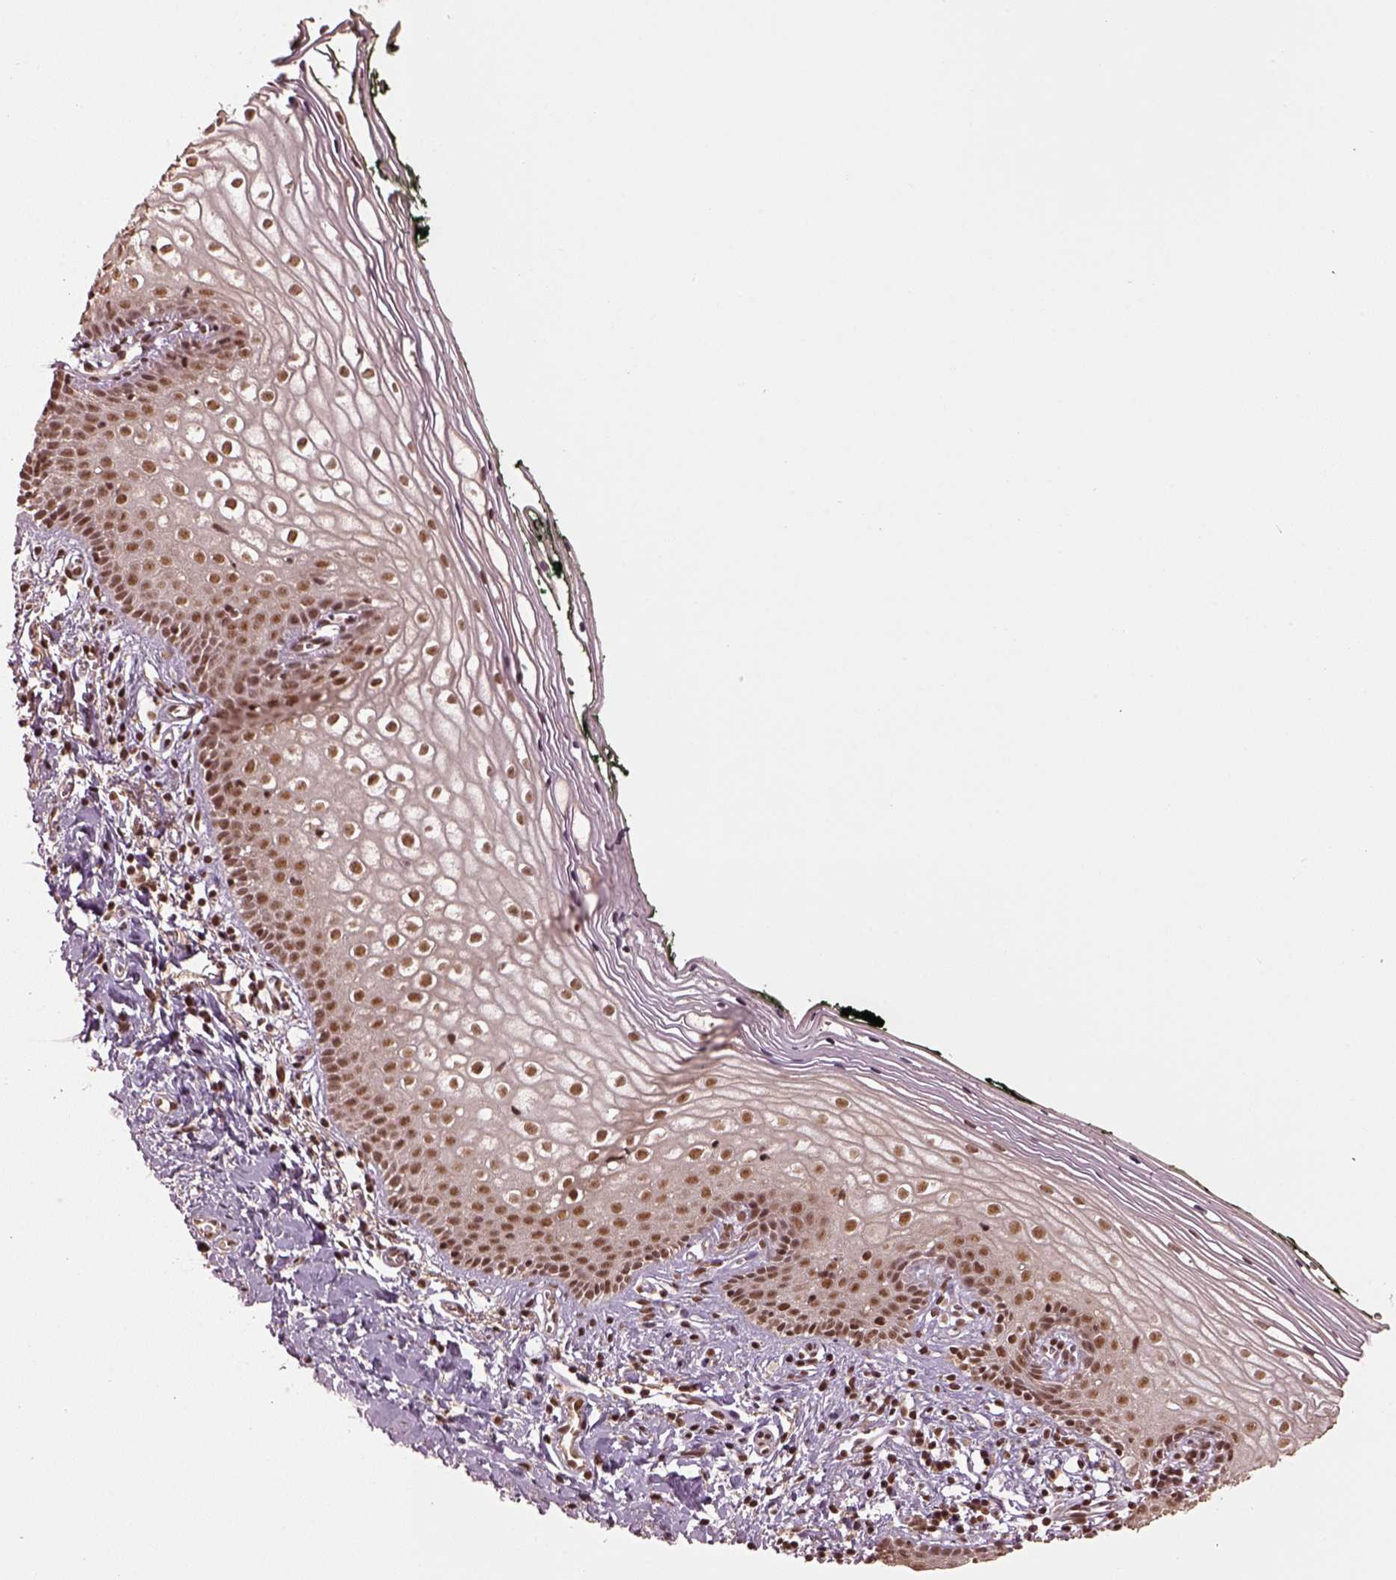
{"staining": {"intensity": "moderate", "quantity": ">75%", "location": "nuclear"}, "tissue": "vagina", "cell_type": "Squamous epithelial cells", "image_type": "normal", "snomed": [{"axis": "morphology", "description": "Normal tissue, NOS"}, {"axis": "topography", "description": "Vagina"}], "caption": "DAB (3,3'-diaminobenzidine) immunohistochemical staining of unremarkable vagina shows moderate nuclear protein expression in about >75% of squamous epithelial cells.", "gene": "BRD9", "patient": {"sex": "female", "age": 47}}